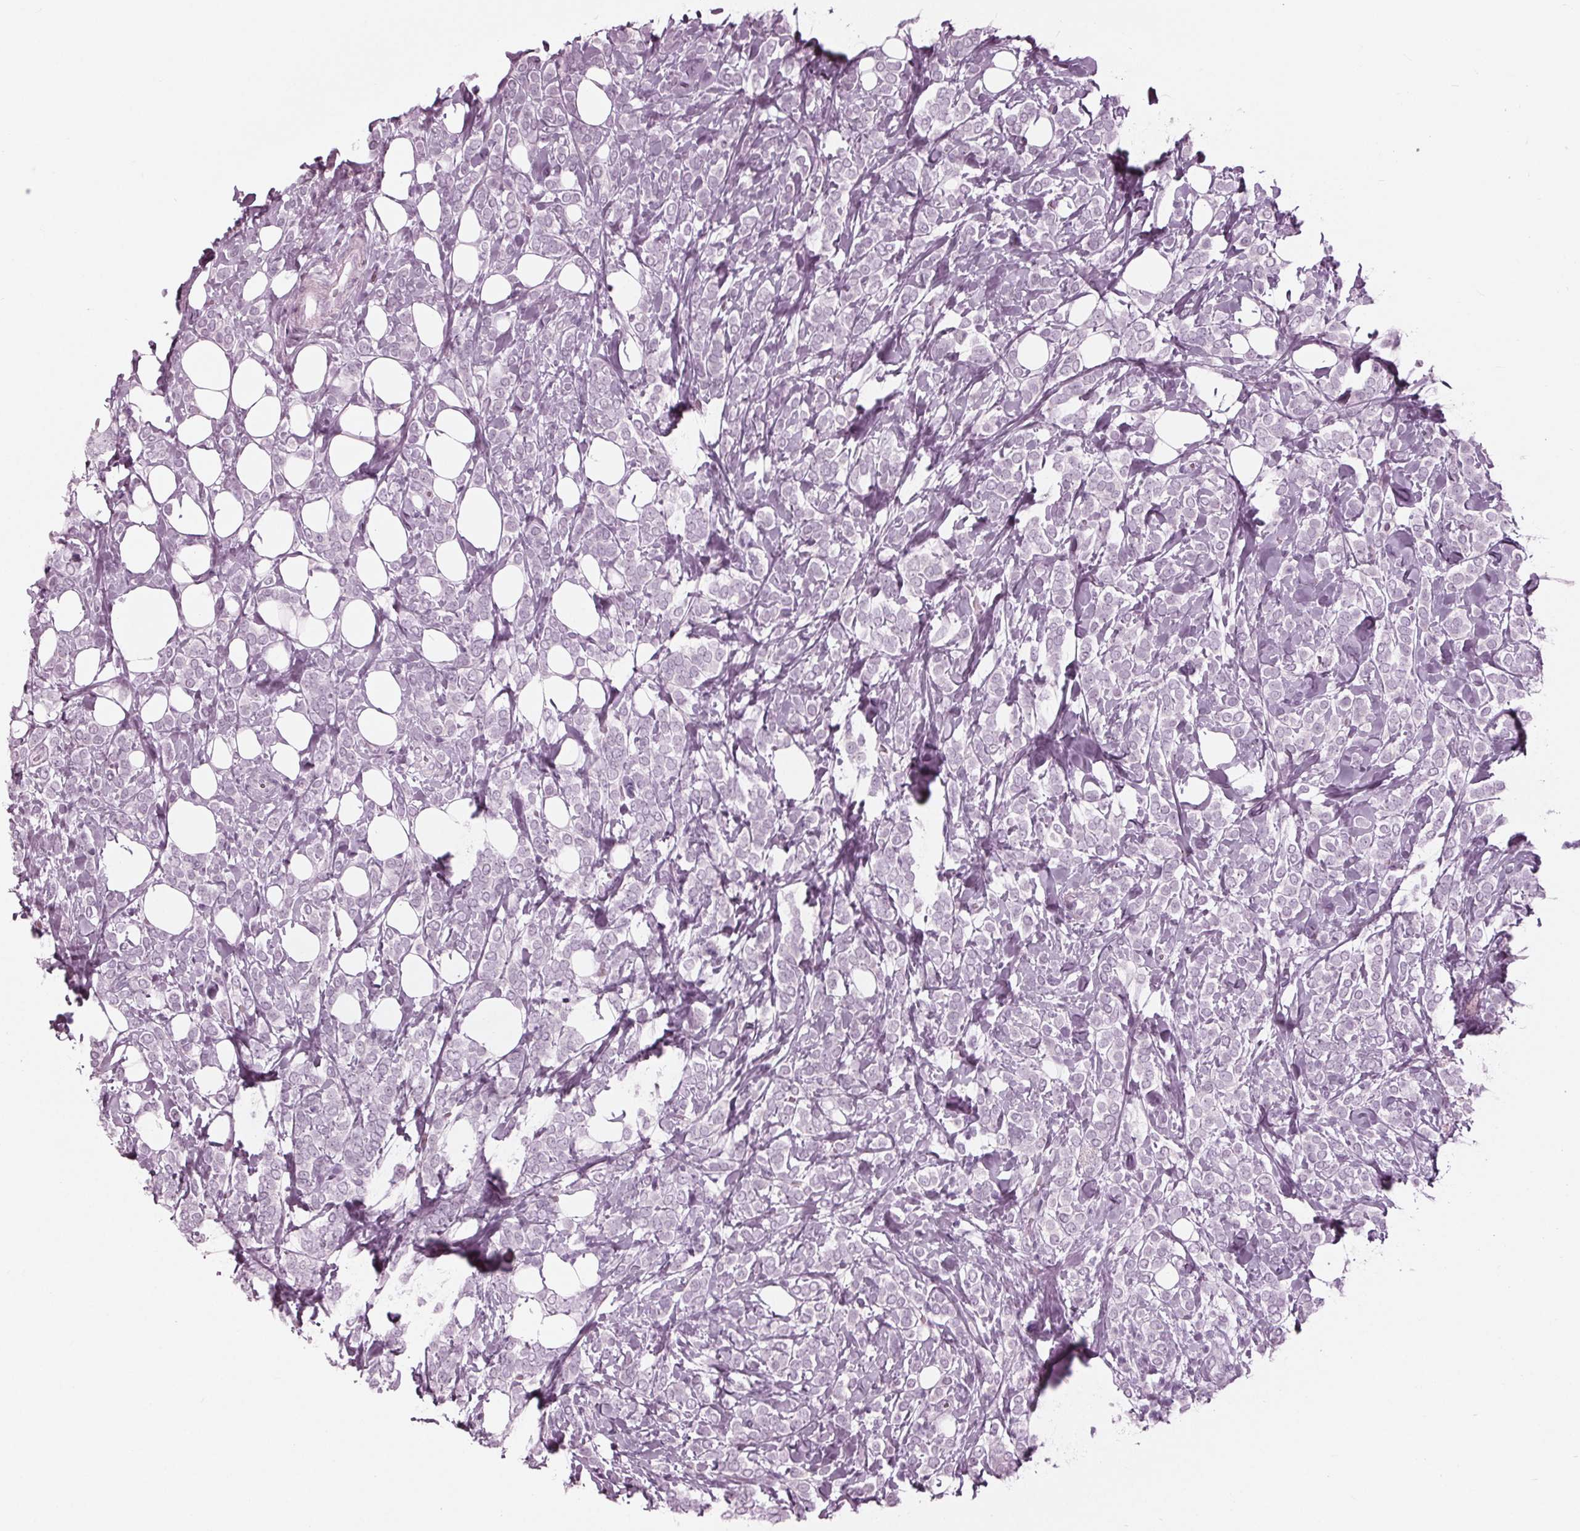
{"staining": {"intensity": "negative", "quantity": "none", "location": "none"}, "tissue": "breast cancer", "cell_type": "Tumor cells", "image_type": "cancer", "snomed": [{"axis": "morphology", "description": "Lobular carcinoma"}, {"axis": "topography", "description": "Breast"}], "caption": "A micrograph of human breast cancer (lobular carcinoma) is negative for staining in tumor cells.", "gene": "KRT28", "patient": {"sex": "female", "age": 49}}